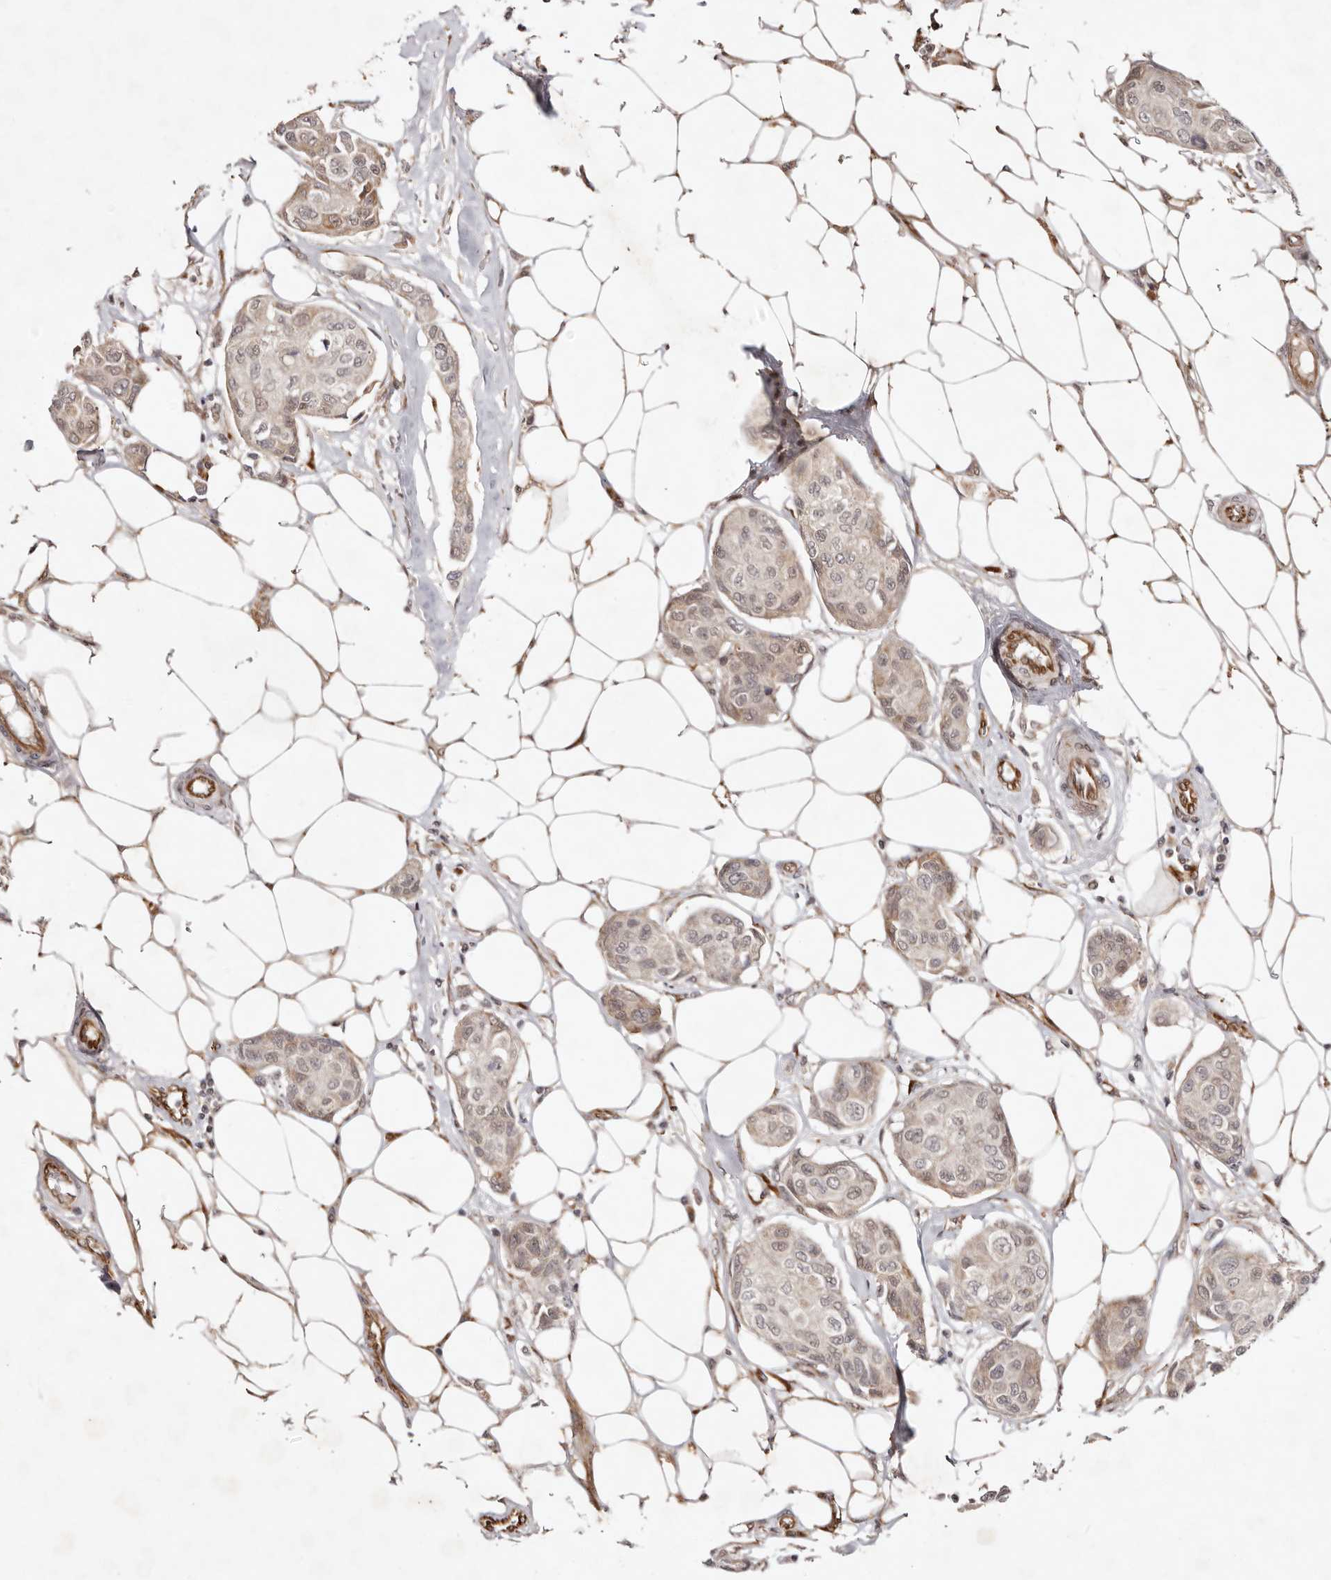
{"staining": {"intensity": "weak", "quantity": "25%-75%", "location": "nuclear"}, "tissue": "breast cancer", "cell_type": "Tumor cells", "image_type": "cancer", "snomed": [{"axis": "morphology", "description": "Duct carcinoma"}, {"axis": "topography", "description": "Breast"}], "caption": "Protein staining of breast intraductal carcinoma tissue shows weak nuclear positivity in about 25%-75% of tumor cells.", "gene": "BCL2L15", "patient": {"sex": "female", "age": 80}}